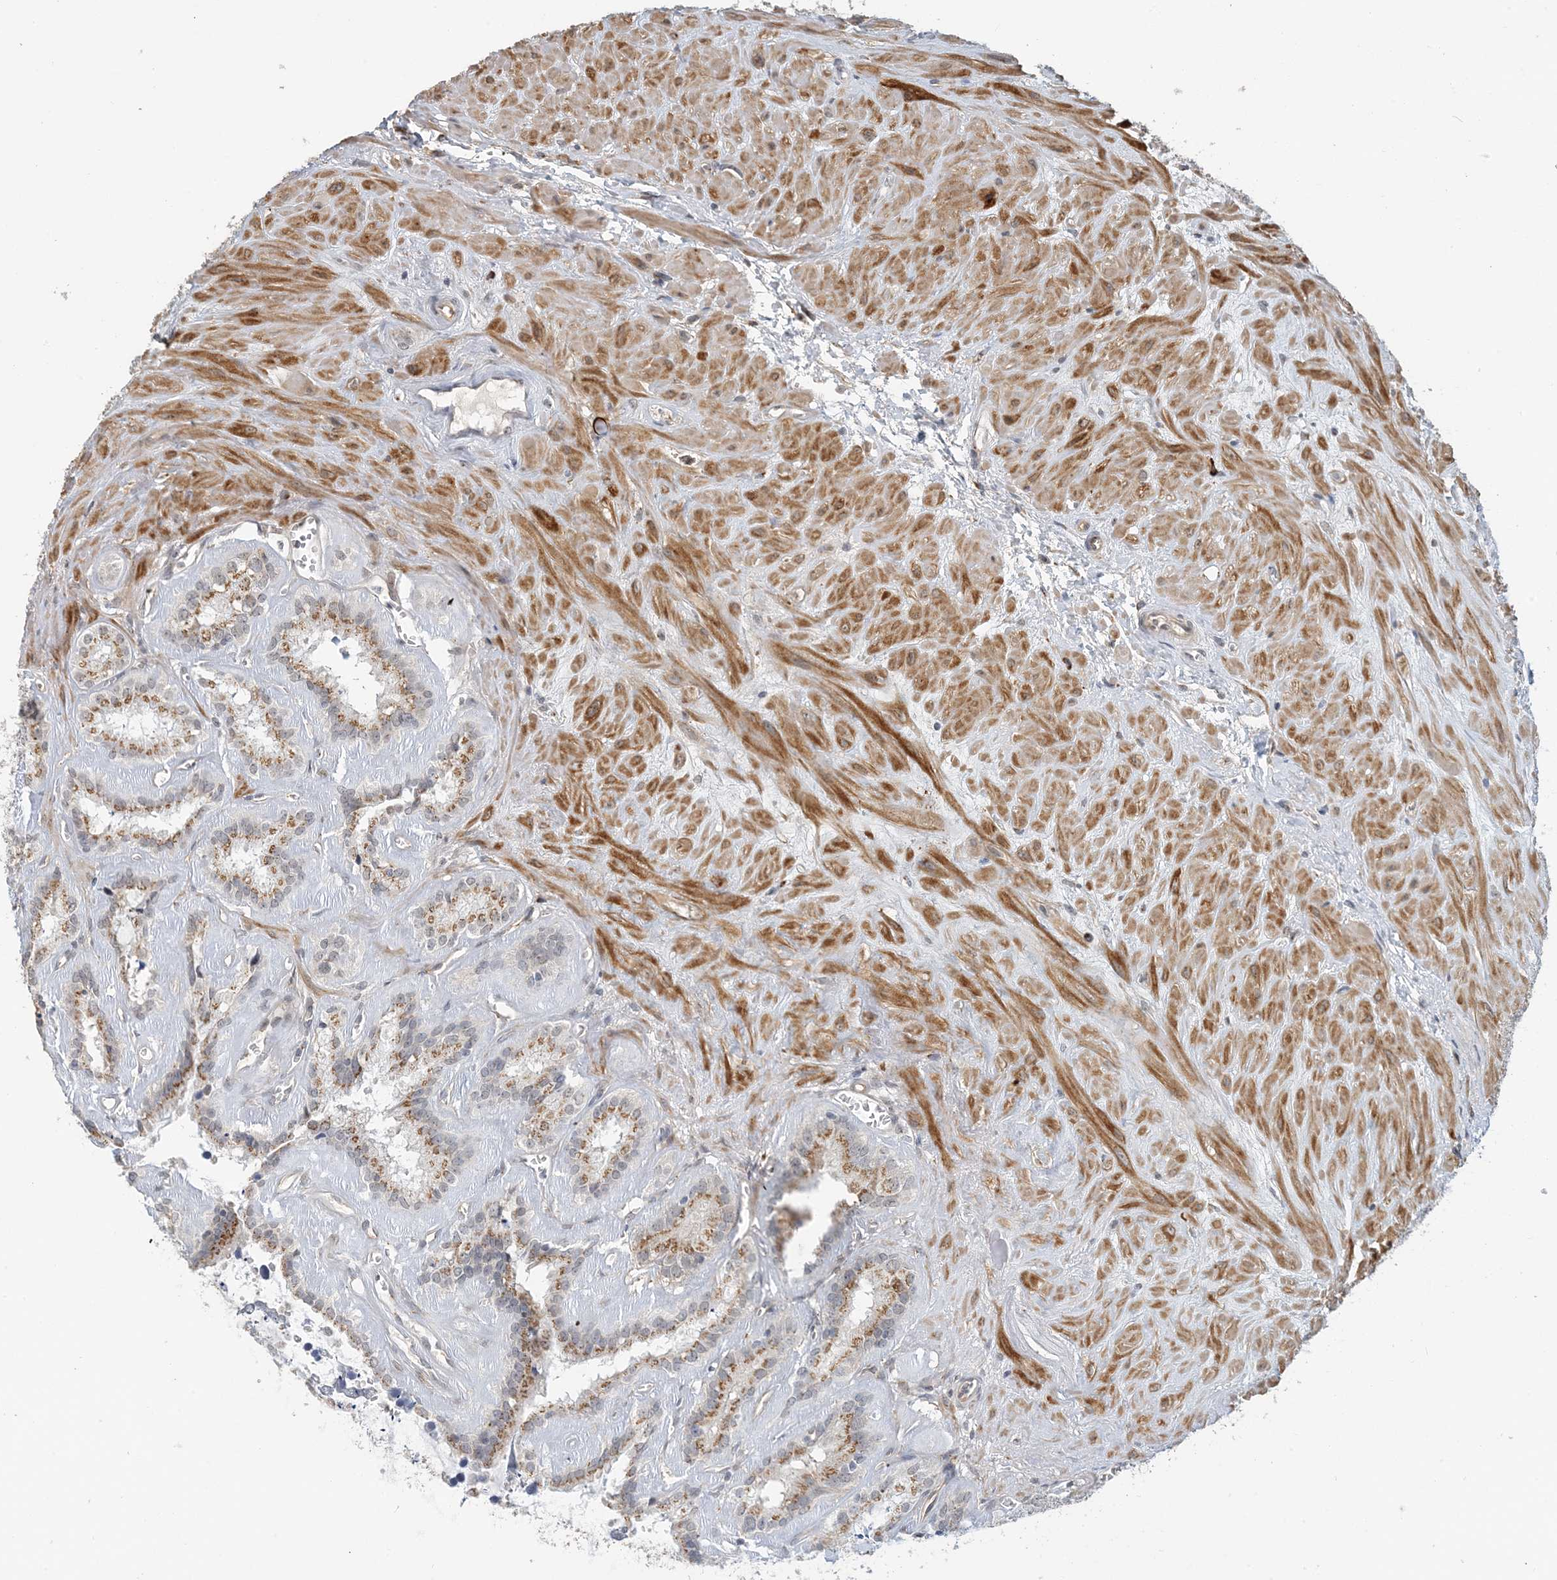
{"staining": {"intensity": "moderate", "quantity": ">75%", "location": "cytoplasmic/membranous"}, "tissue": "seminal vesicle", "cell_type": "Glandular cells", "image_type": "normal", "snomed": [{"axis": "morphology", "description": "Normal tissue, NOS"}, {"axis": "topography", "description": "Prostate"}, {"axis": "topography", "description": "Seminal veicle"}], "caption": "An IHC histopathology image of unremarkable tissue is shown. Protein staining in brown shows moderate cytoplasmic/membranous positivity in seminal vesicle within glandular cells.", "gene": "ZCCHC4", "patient": {"sex": "male", "age": 59}}